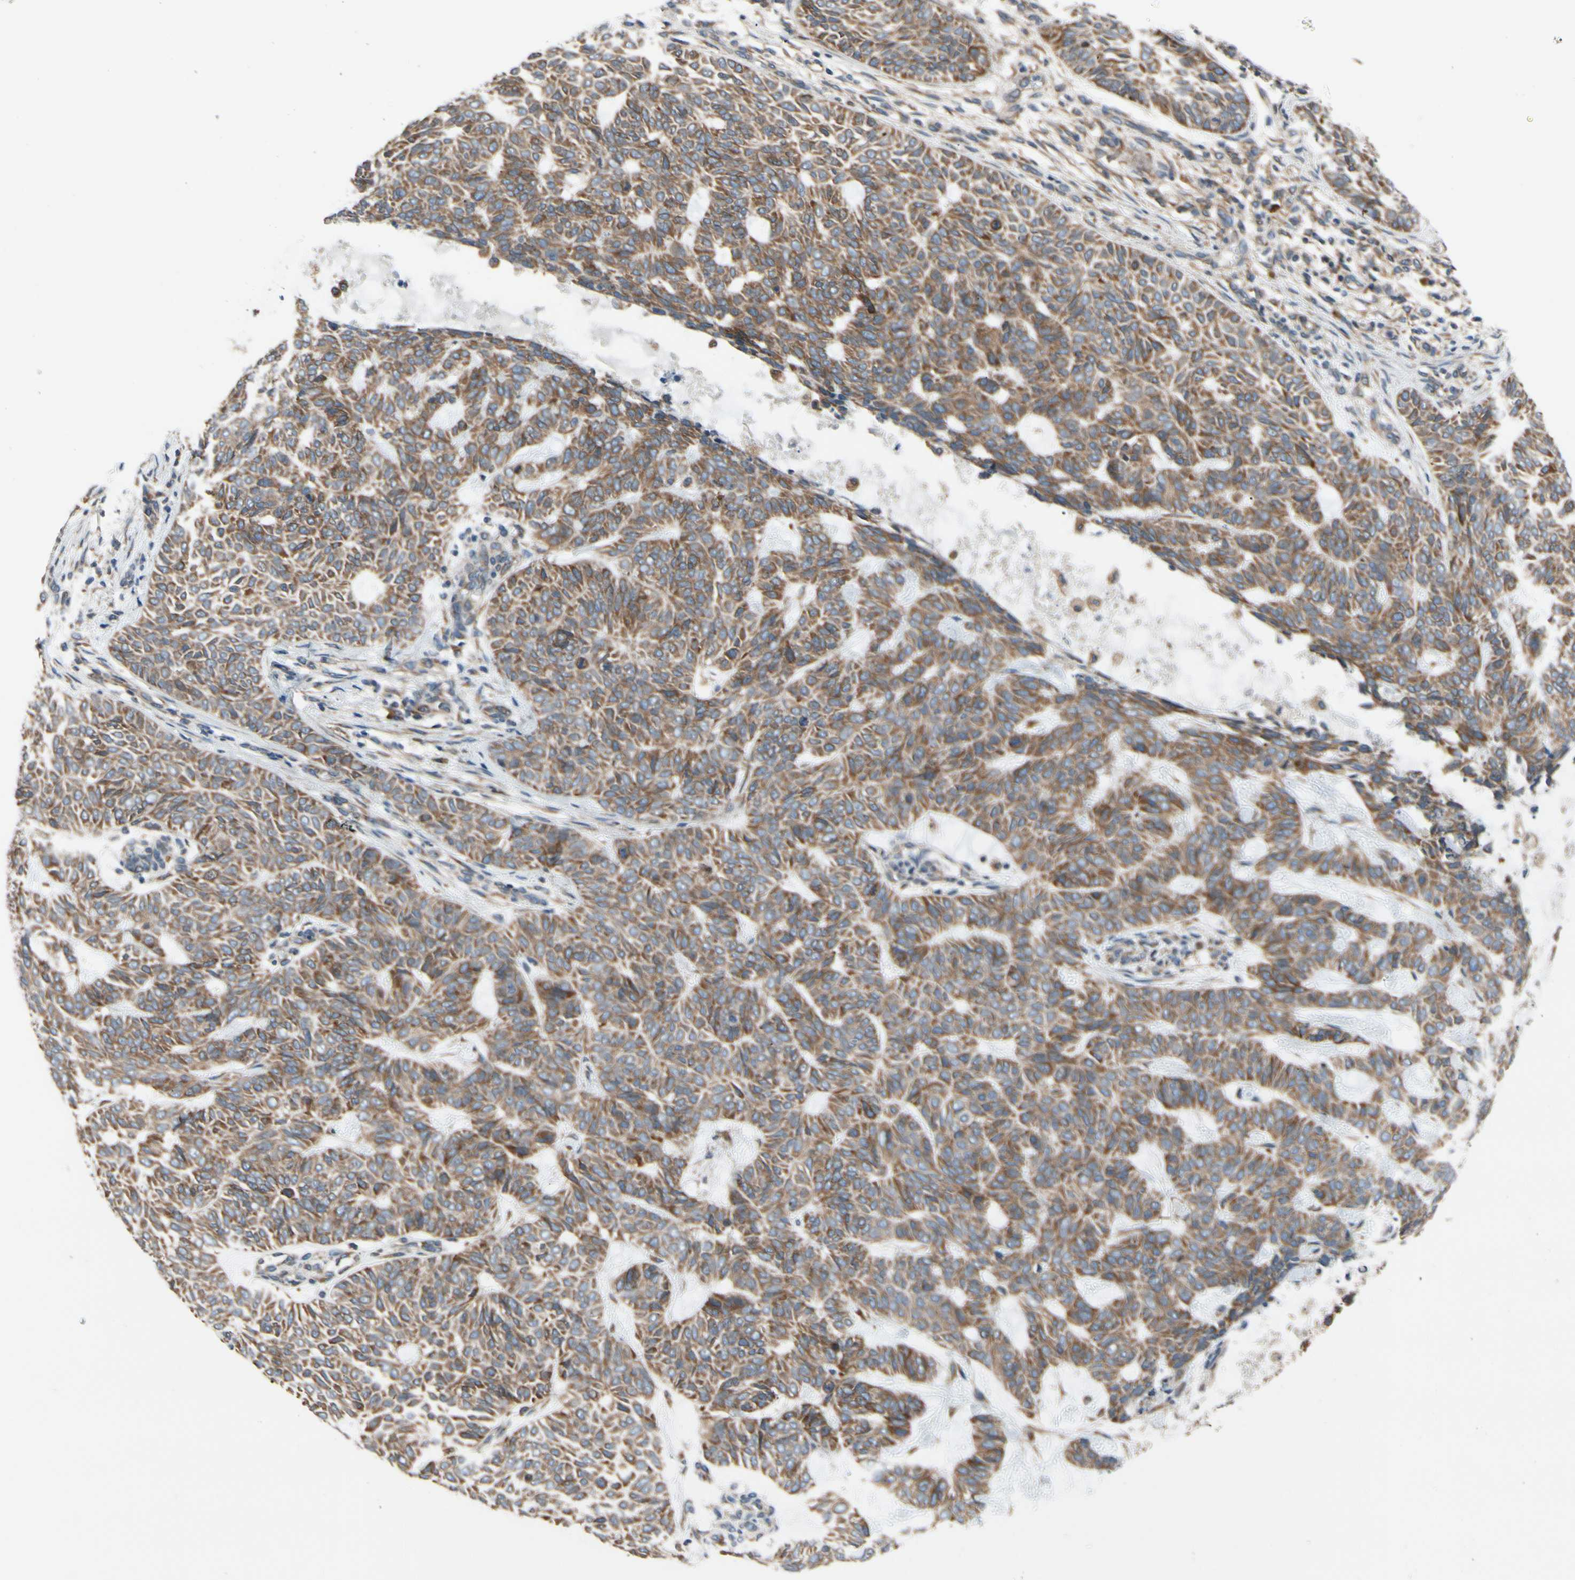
{"staining": {"intensity": "moderate", "quantity": ">75%", "location": "cytoplasmic/membranous"}, "tissue": "skin cancer", "cell_type": "Tumor cells", "image_type": "cancer", "snomed": [{"axis": "morphology", "description": "Basal cell carcinoma"}, {"axis": "topography", "description": "Skin"}], "caption": "DAB (3,3'-diaminobenzidine) immunohistochemical staining of skin basal cell carcinoma demonstrates moderate cytoplasmic/membranous protein staining in about >75% of tumor cells.", "gene": "CLCC1", "patient": {"sex": "male", "age": 87}}